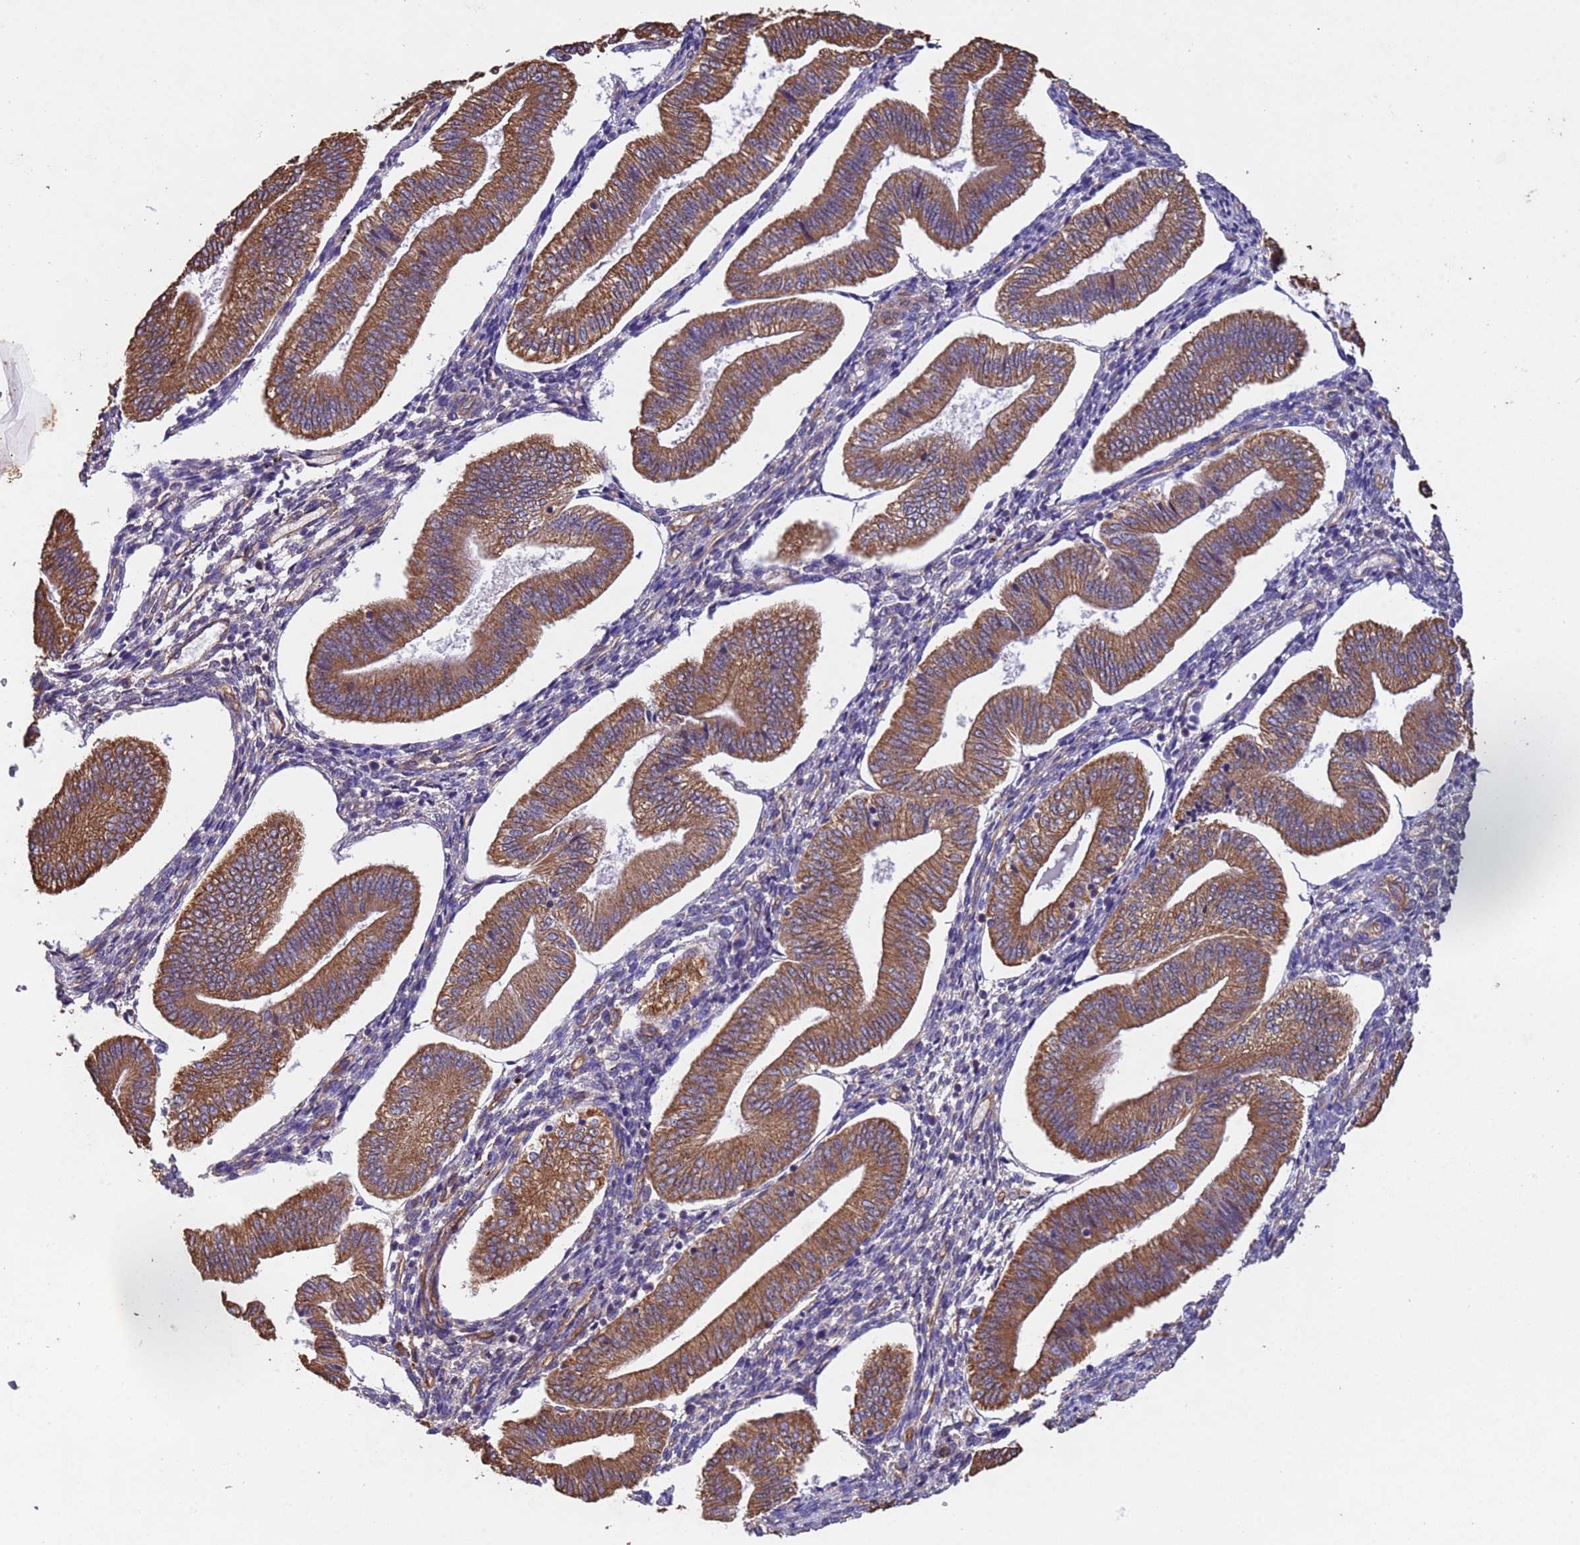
{"staining": {"intensity": "negative", "quantity": "none", "location": "none"}, "tissue": "endometrium", "cell_type": "Cells in endometrial stroma", "image_type": "normal", "snomed": [{"axis": "morphology", "description": "Normal tissue, NOS"}, {"axis": "topography", "description": "Endometrium"}], "caption": "Immunohistochemistry (IHC) of normal endometrium shows no staining in cells in endometrial stroma.", "gene": "MTX3", "patient": {"sex": "female", "age": 34}}